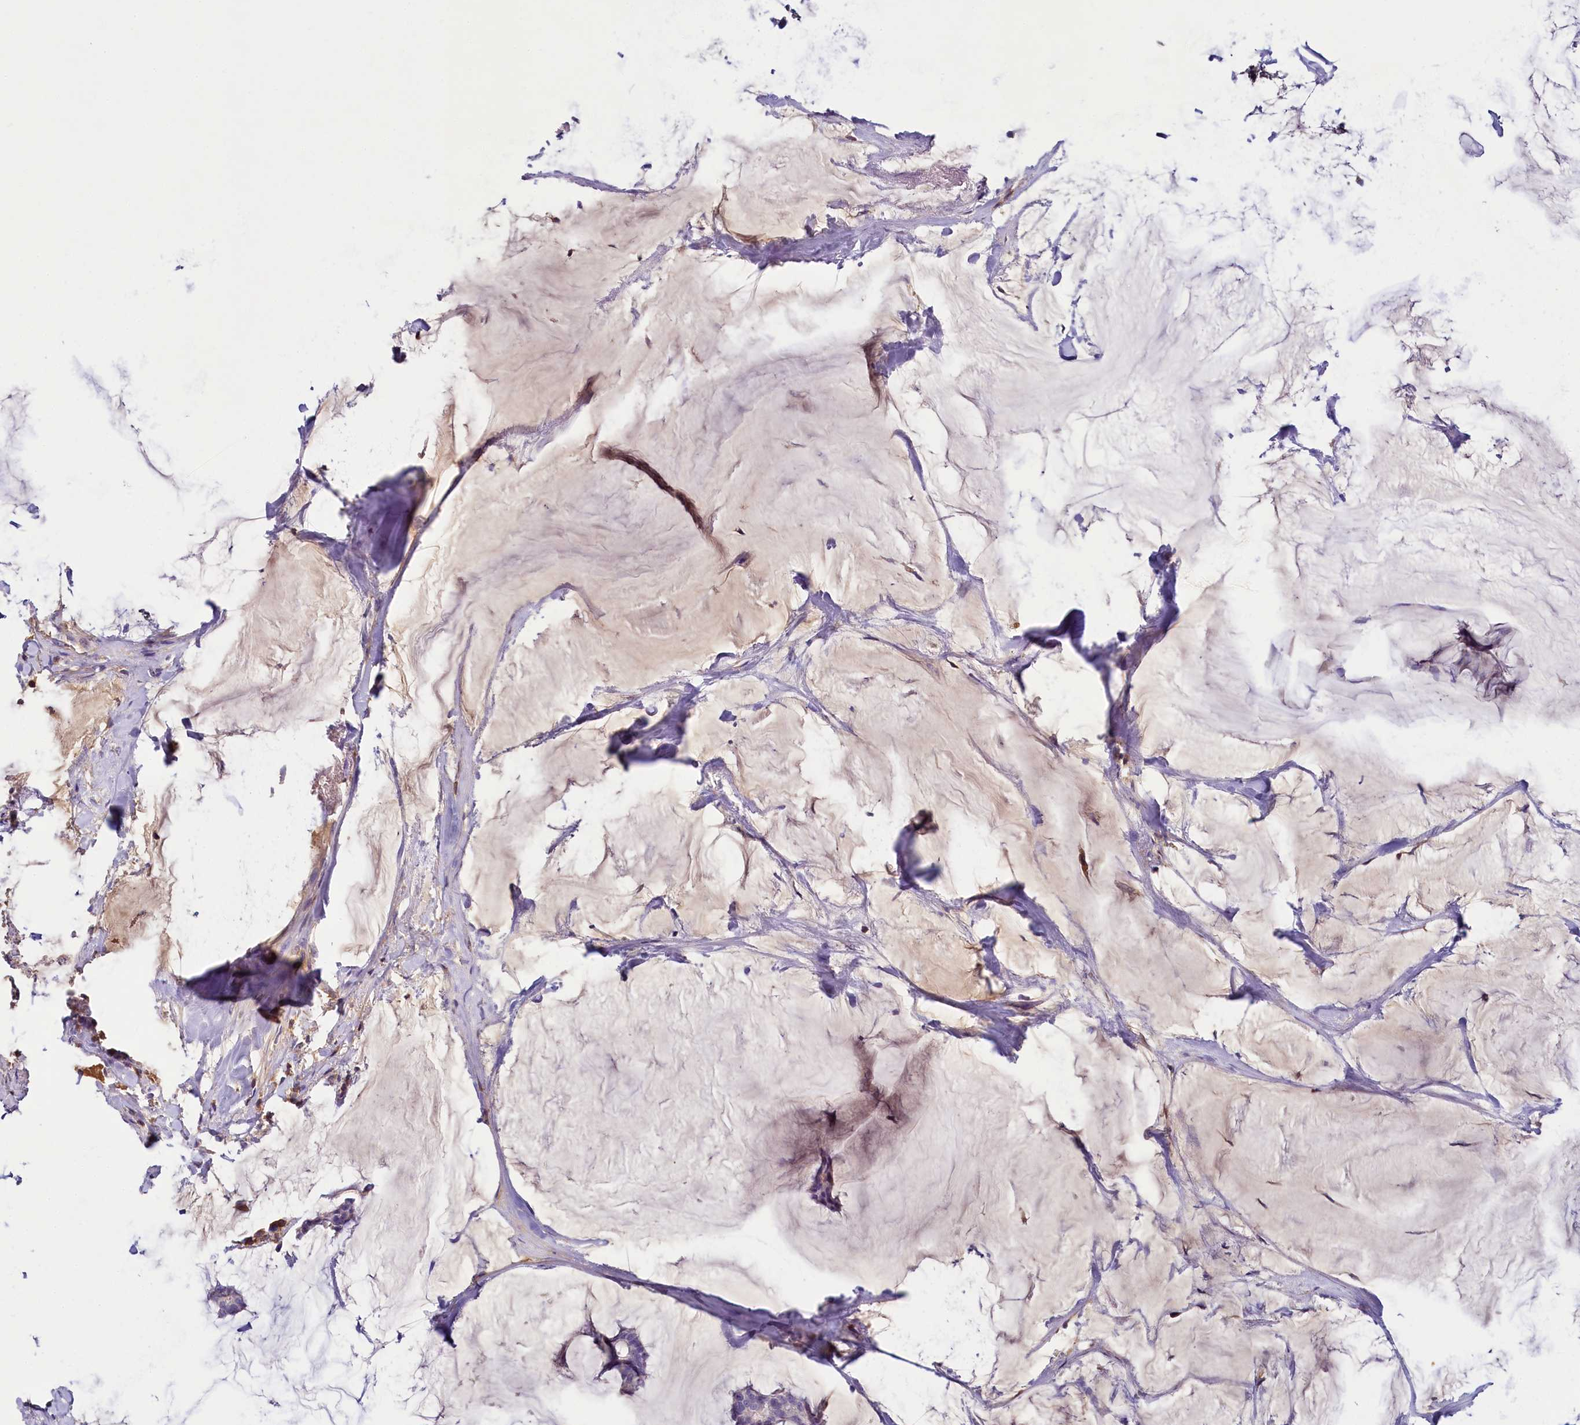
{"staining": {"intensity": "negative", "quantity": "none", "location": "none"}, "tissue": "breast cancer", "cell_type": "Tumor cells", "image_type": "cancer", "snomed": [{"axis": "morphology", "description": "Duct carcinoma"}, {"axis": "topography", "description": "Breast"}], "caption": "Tumor cells show no significant protein staining in breast cancer (infiltrating ductal carcinoma). (DAB immunohistochemistry (IHC) with hematoxylin counter stain).", "gene": "FGFR2", "patient": {"sex": "female", "age": 93}}